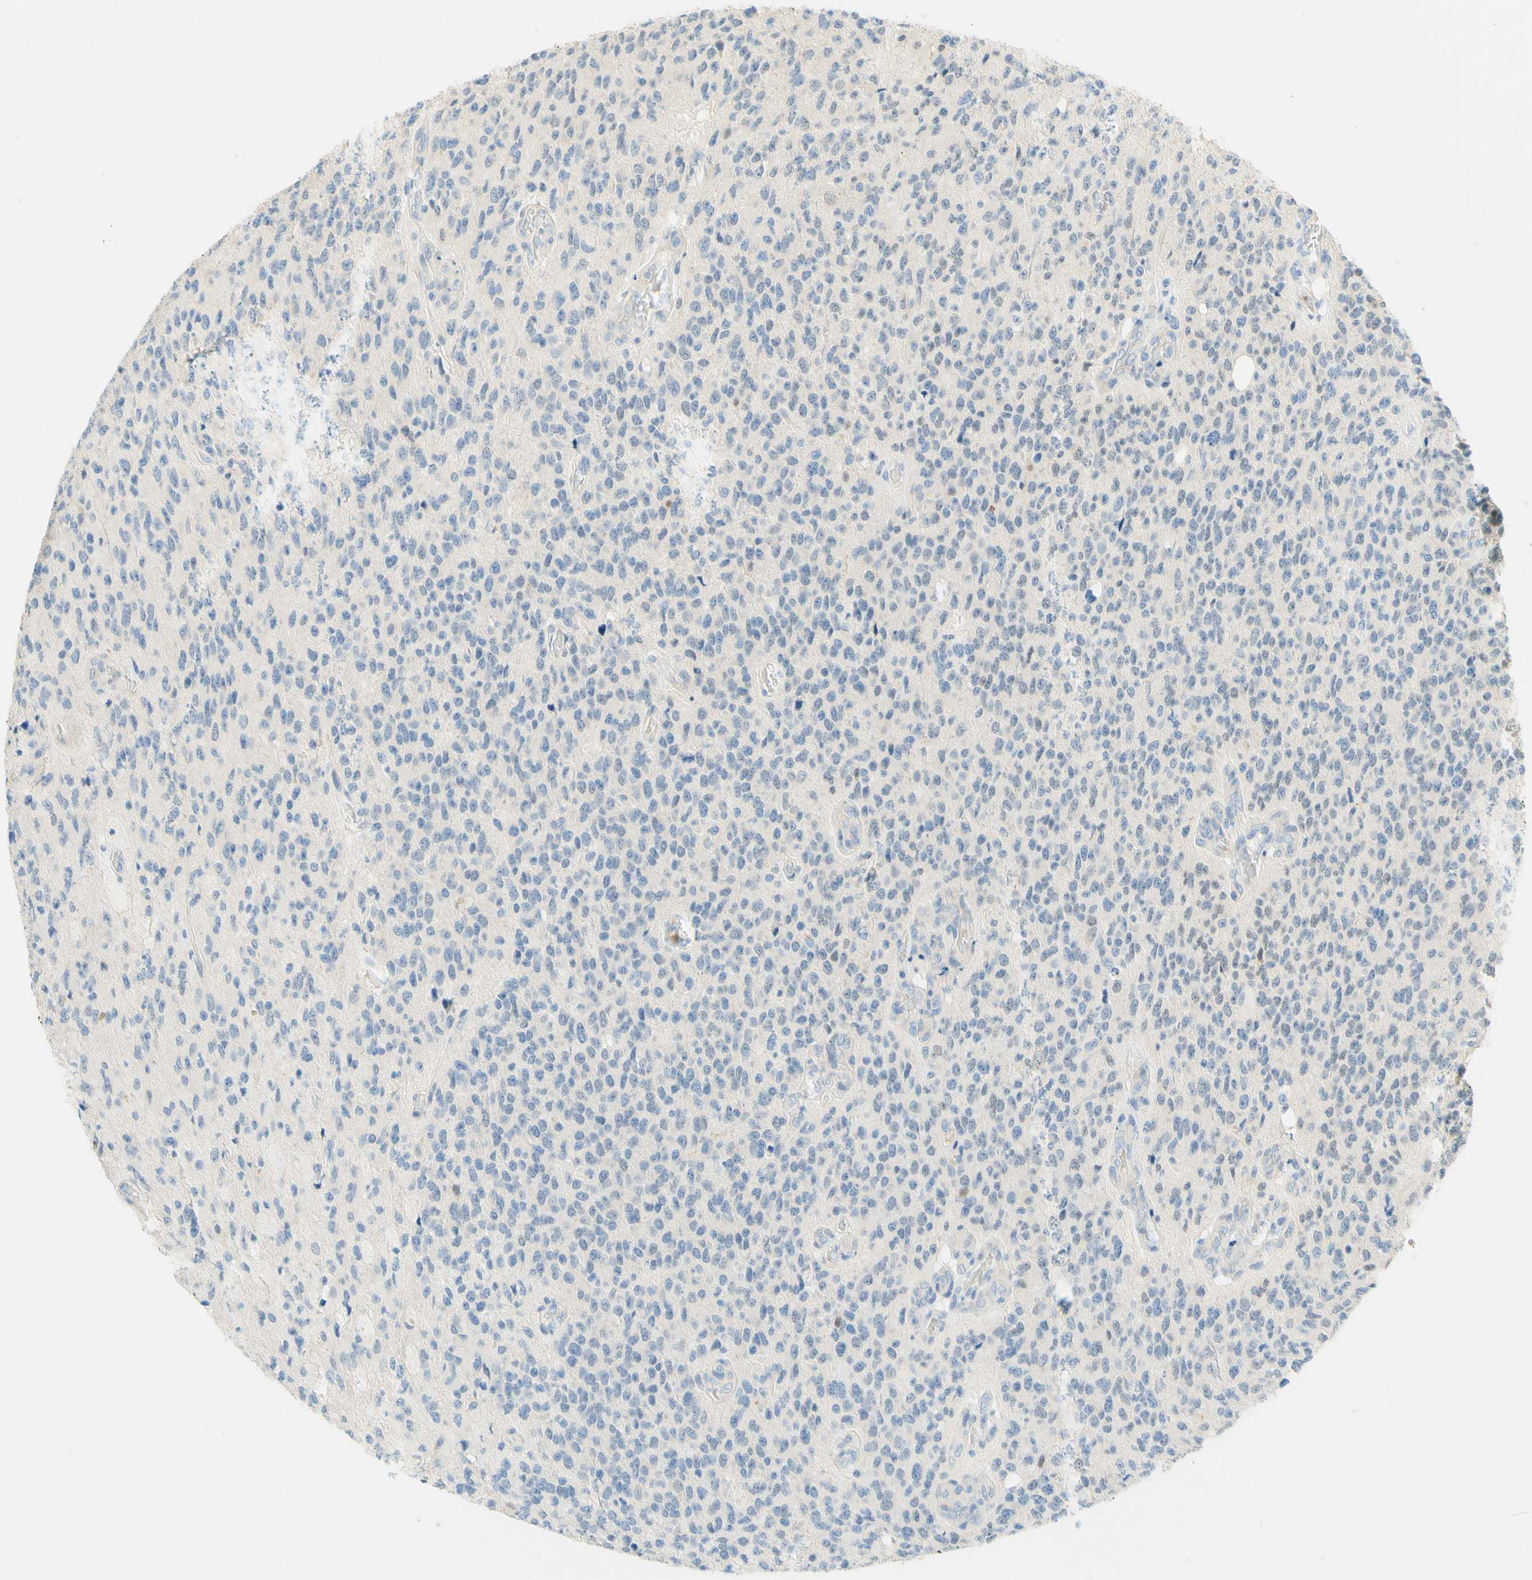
{"staining": {"intensity": "negative", "quantity": "none", "location": "none"}, "tissue": "glioma", "cell_type": "Tumor cells", "image_type": "cancer", "snomed": [{"axis": "morphology", "description": "Glioma, malignant, High grade"}, {"axis": "topography", "description": "pancreas cauda"}], "caption": "Glioma was stained to show a protein in brown. There is no significant expression in tumor cells.", "gene": "ENTREP2", "patient": {"sex": "male", "age": 60}}